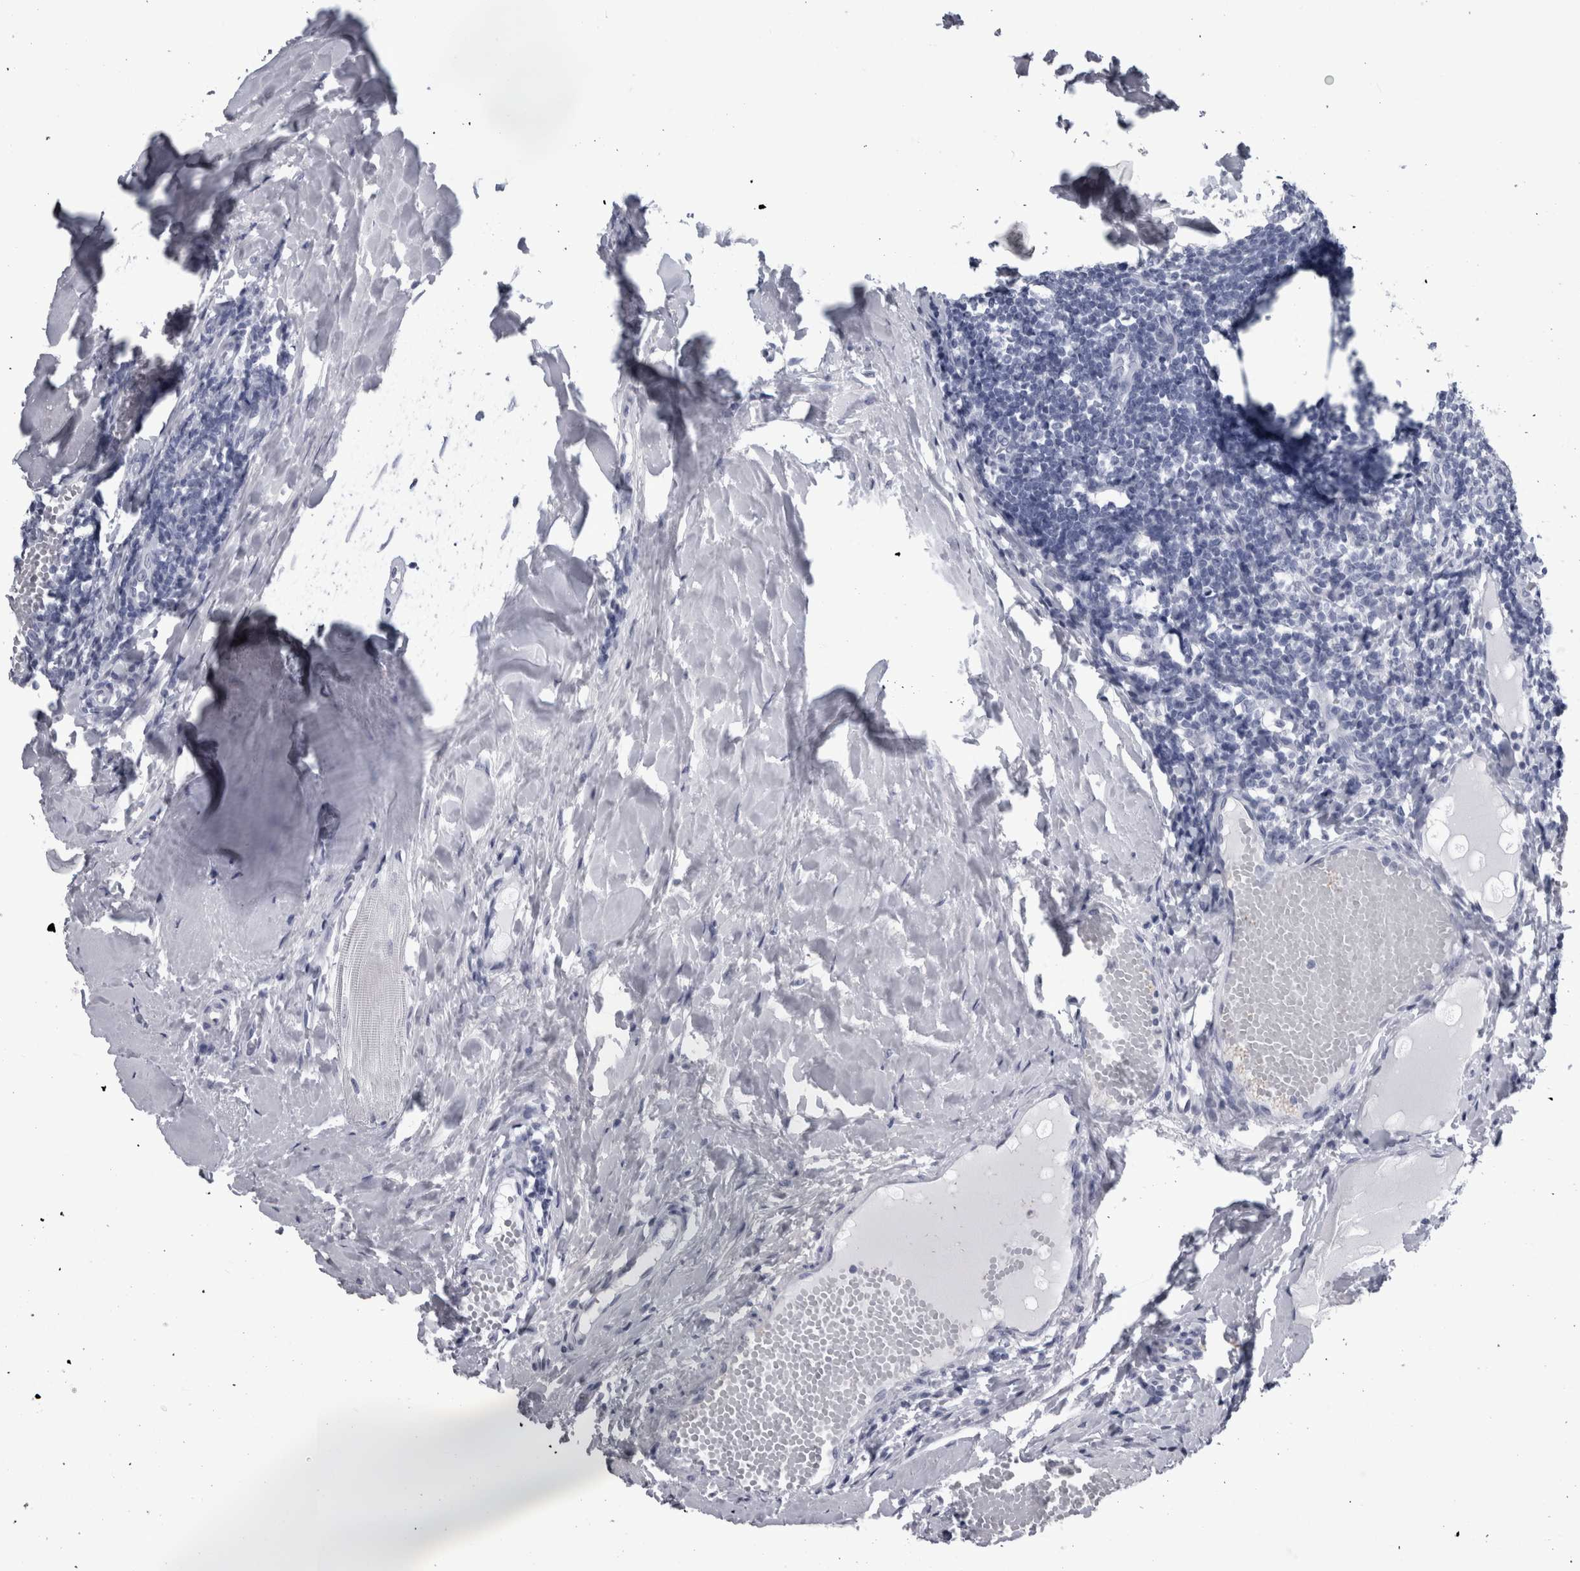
{"staining": {"intensity": "negative", "quantity": "none", "location": "none"}, "tissue": "tonsil", "cell_type": "Germinal center cells", "image_type": "normal", "snomed": [{"axis": "morphology", "description": "Normal tissue, NOS"}, {"axis": "topography", "description": "Tonsil"}], "caption": "DAB (3,3'-diaminobenzidine) immunohistochemical staining of normal tonsil displays no significant staining in germinal center cells.", "gene": "ALDH8A1", "patient": {"sex": "female", "age": 19}}